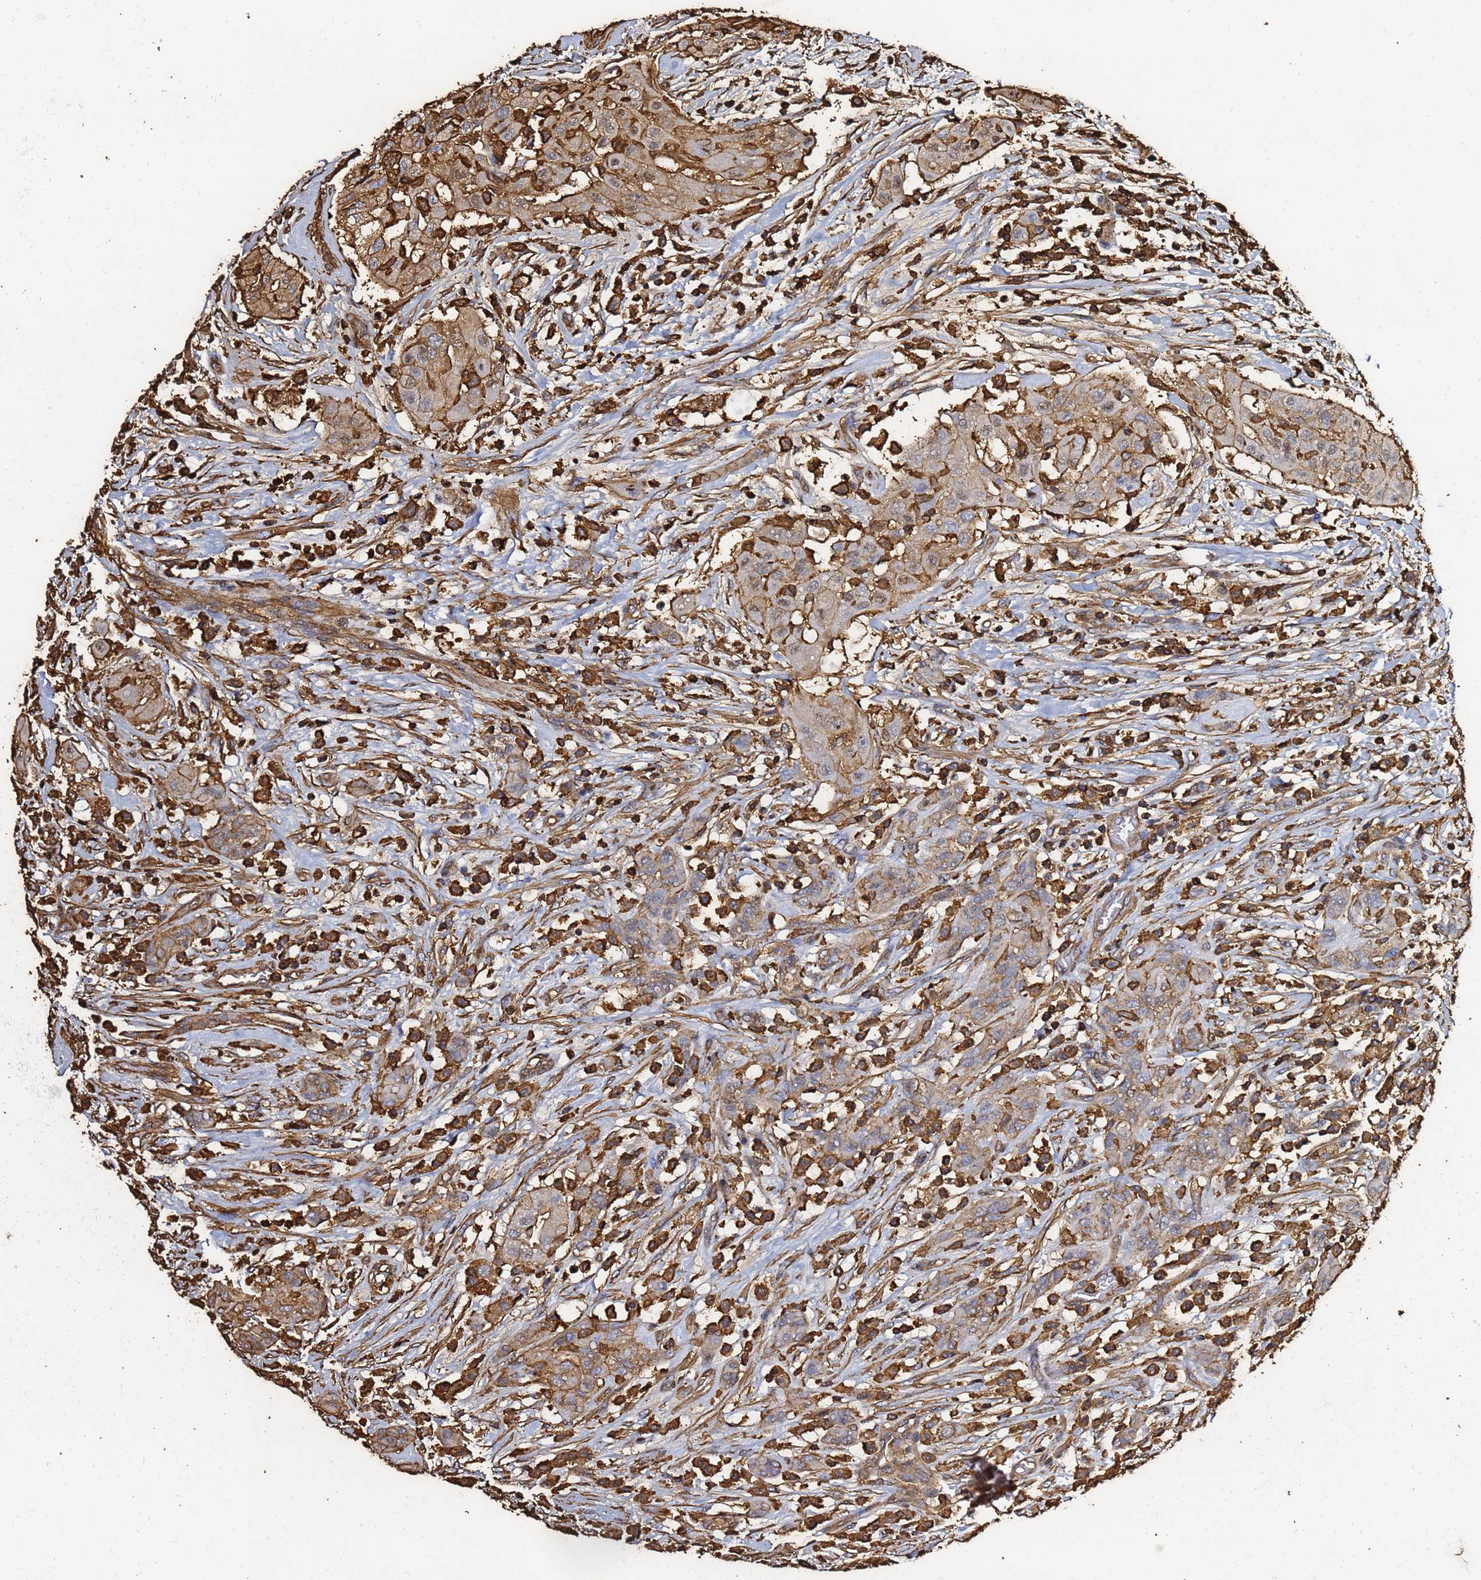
{"staining": {"intensity": "moderate", "quantity": ">75%", "location": "cytoplasmic/membranous"}, "tissue": "thyroid cancer", "cell_type": "Tumor cells", "image_type": "cancer", "snomed": [{"axis": "morphology", "description": "Papillary adenocarcinoma, NOS"}, {"axis": "topography", "description": "Thyroid gland"}], "caption": "High-magnification brightfield microscopy of thyroid papillary adenocarcinoma stained with DAB (brown) and counterstained with hematoxylin (blue). tumor cells exhibit moderate cytoplasmic/membranous positivity is appreciated in about>75% of cells. The protein of interest is stained brown, and the nuclei are stained in blue (DAB (3,3'-diaminobenzidine) IHC with brightfield microscopy, high magnification).", "gene": "ACTB", "patient": {"sex": "female", "age": 59}}